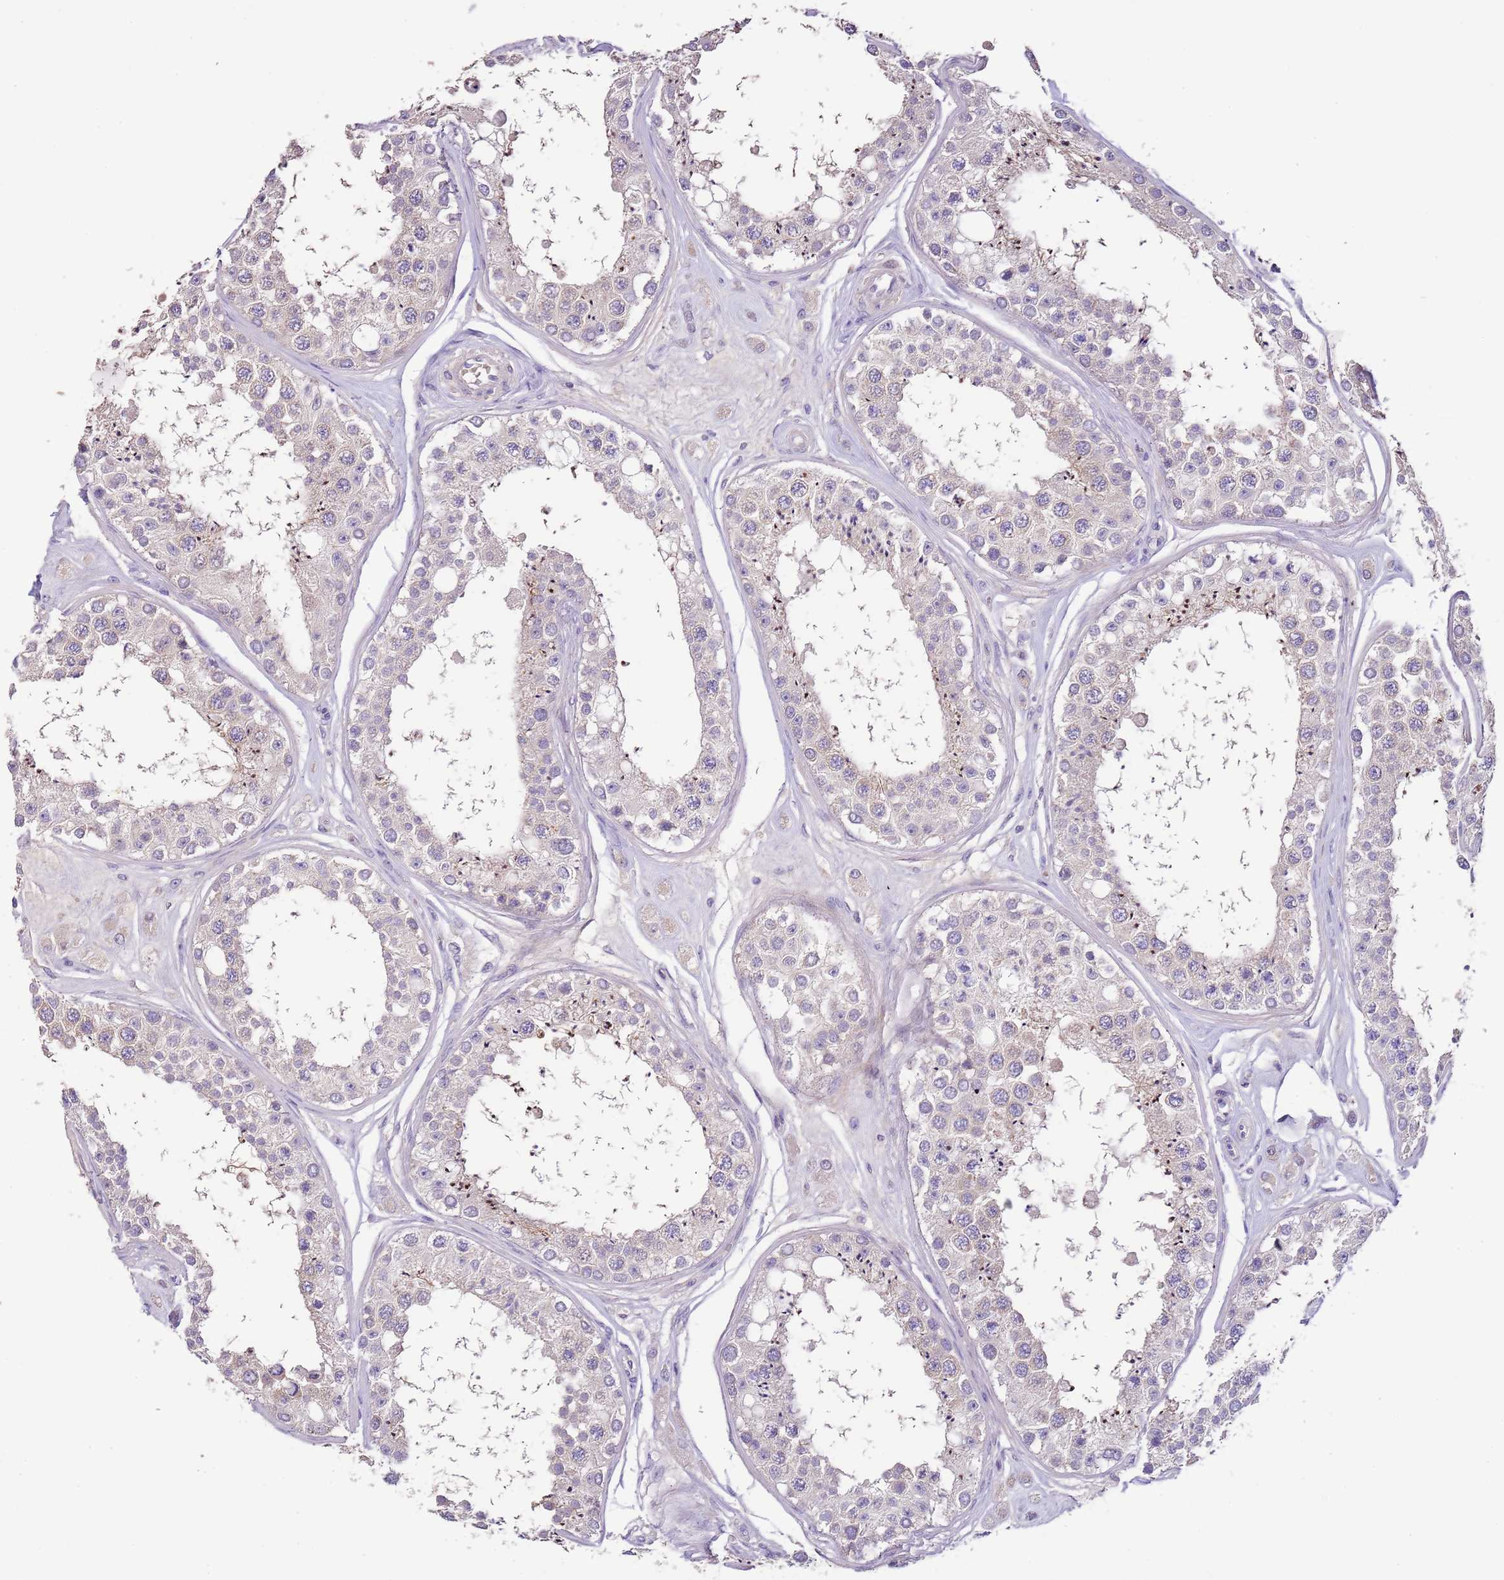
{"staining": {"intensity": "moderate", "quantity": "25%-75%", "location": "cytoplasmic/membranous"}, "tissue": "testis", "cell_type": "Cells in seminiferous ducts", "image_type": "normal", "snomed": [{"axis": "morphology", "description": "Normal tissue, NOS"}, {"axis": "topography", "description": "Testis"}], "caption": "Brown immunohistochemical staining in unremarkable testis demonstrates moderate cytoplasmic/membranous expression in about 25%-75% of cells in seminiferous ducts. (DAB (3,3'-diaminobenzidine) IHC, brown staining for protein, blue staining for nuclei).", "gene": "ZNF658", "patient": {"sex": "male", "age": 25}}